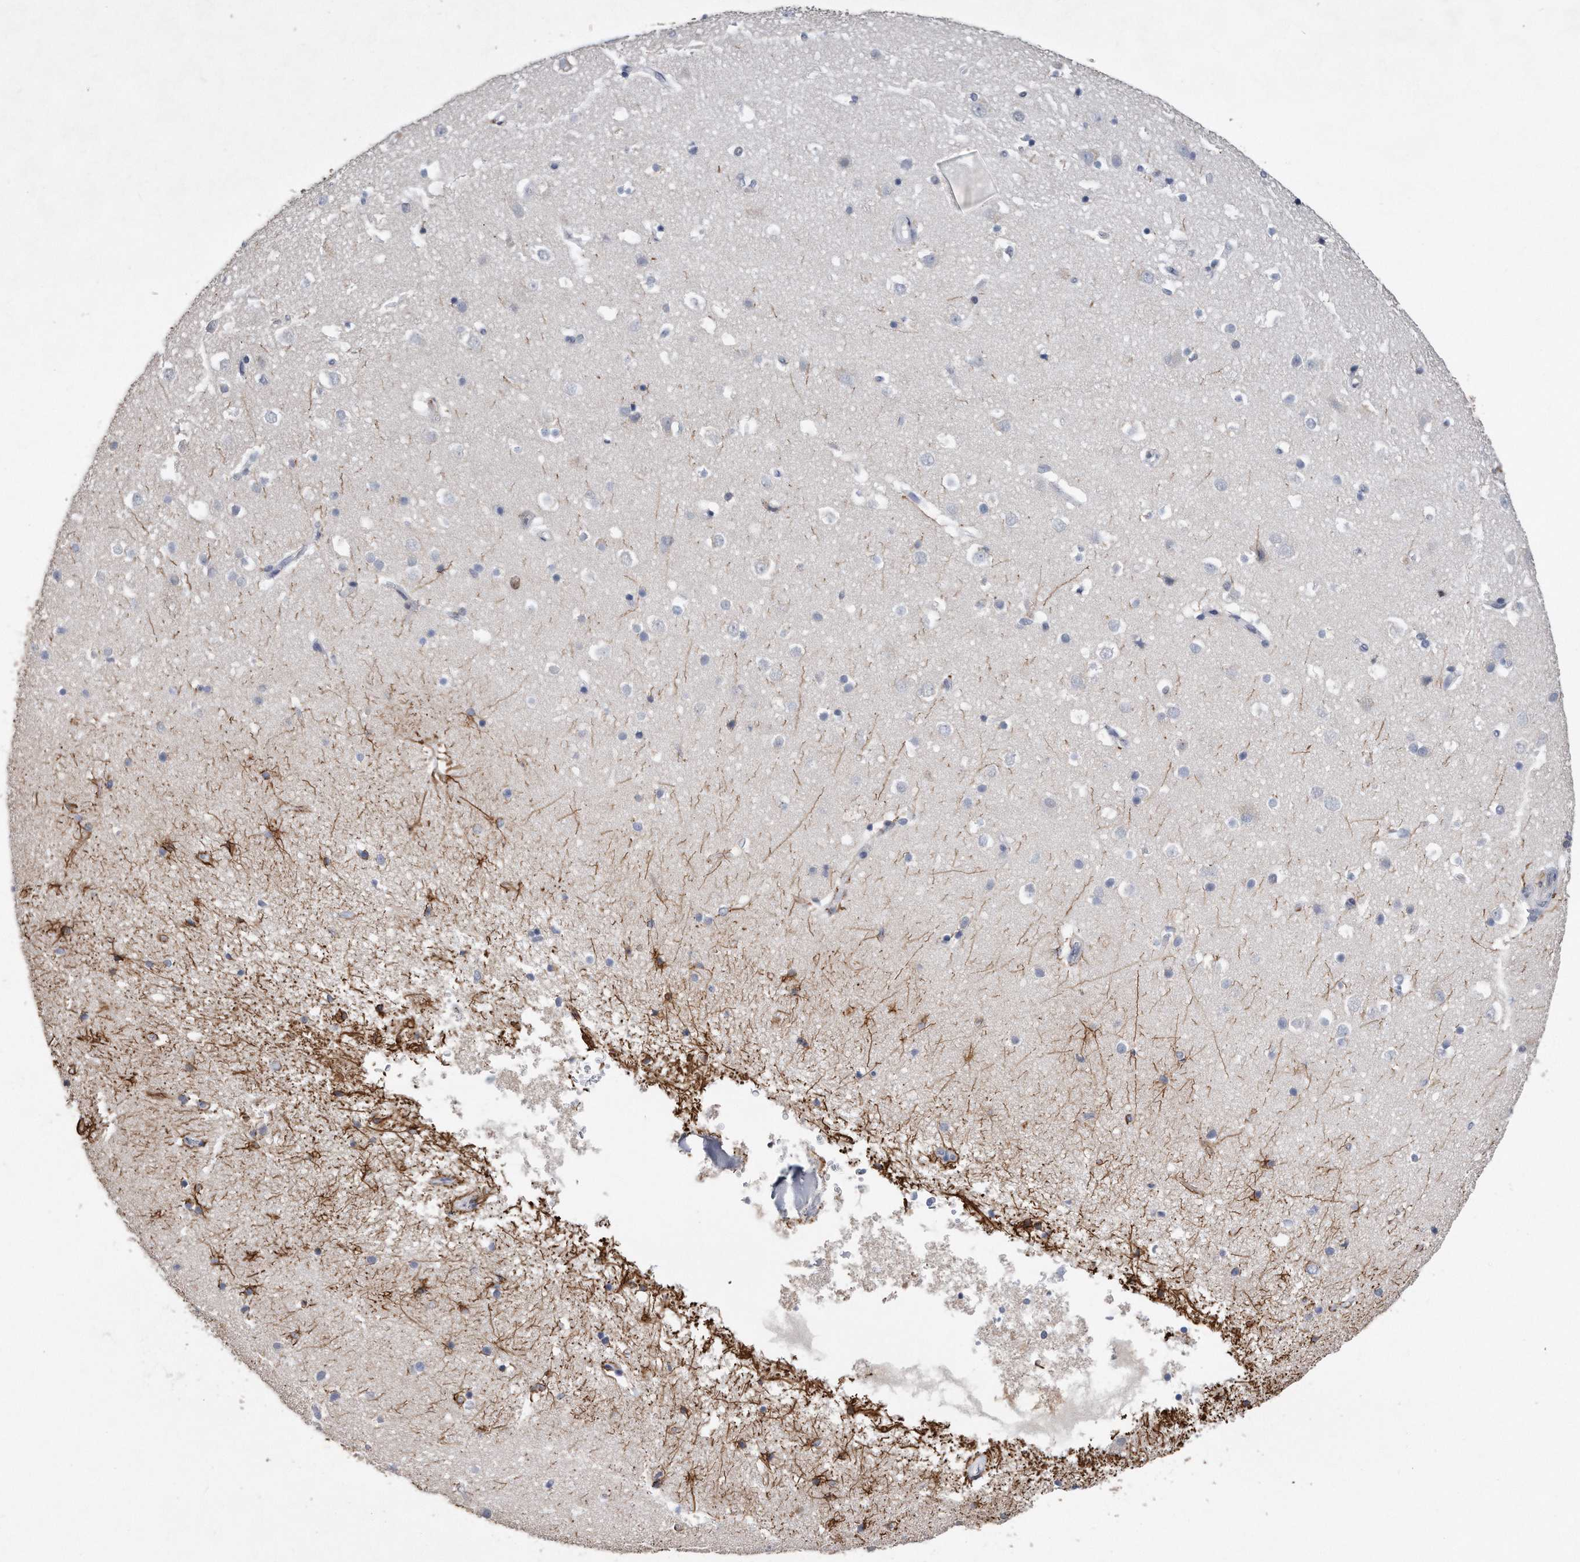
{"staining": {"intensity": "negative", "quantity": "none", "location": "none"}, "tissue": "cerebral cortex", "cell_type": "Endothelial cells", "image_type": "normal", "snomed": [{"axis": "morphology", "description": "Normal tissue, NOS"}, {"axis": "topography", "description": "Cerebral cortex"}], "caption": "The IHC image has no significant positivity in endothelial cells of cerebral cortex.", "gene": "PCNA", "patient": {"sex": "male", "age": 54}}